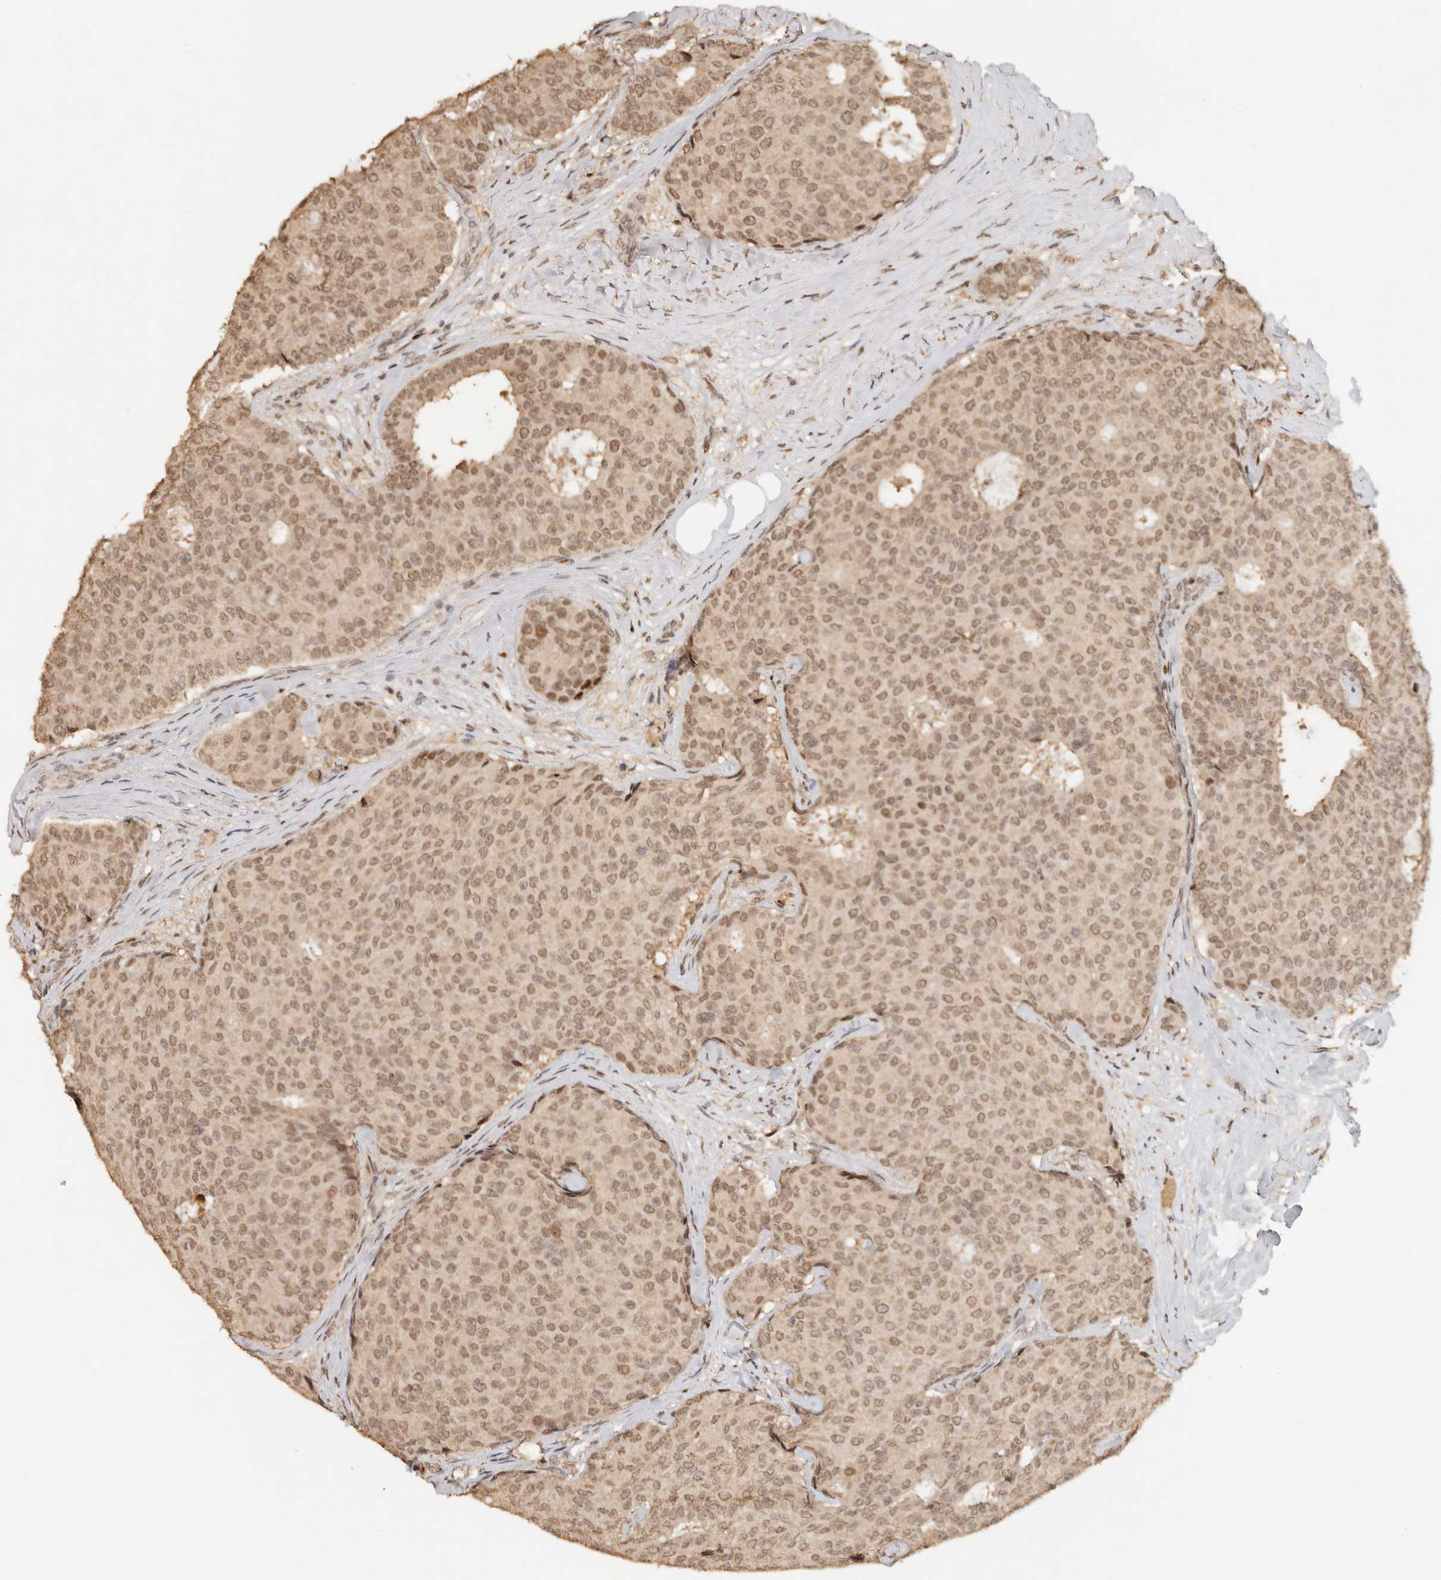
{"staining": {"intensity": "moderate", "quantity": ">75%", "location": "nuclear"}, "tissue": "breast cancer", "cell_type": "Tumor cells", "image_type": "cancer", "snomed": [{"axis": "morphology", "description": "Duct carcinoma"}, {"axis": "topography", "description": "Breast"}], "caption": "This is an image of immunohistochemistry (IHC) staining of breast cancer (intraductal carcinoma), which shows moderate expression in the nuclear of tumor cells.", "gene": "NPAS2", "patient": {"sex": "female", "age": 75}}